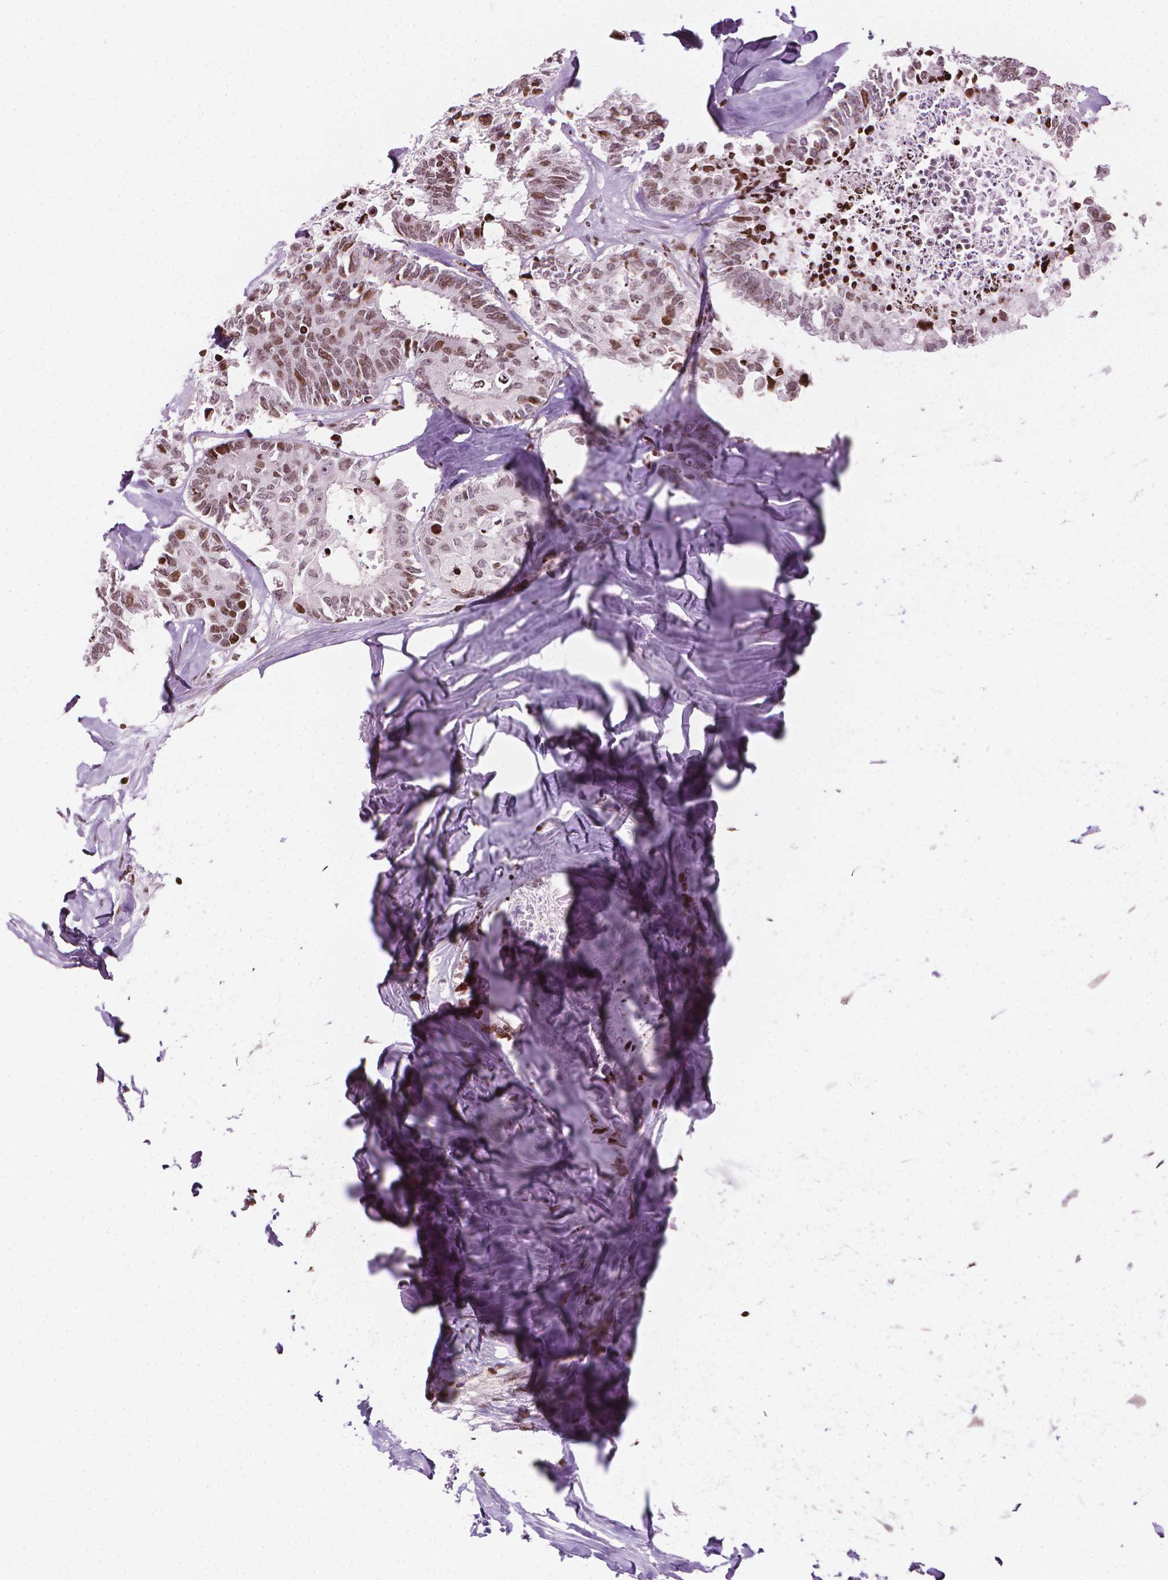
{"staining": {"intensity": "moderate", "quantity": "25%-75%", "location": "nuclear"}, "tissue": "colorectal cancer", "cell_type": "Tumor cells", "image_type": "cancer", "snomed": [{"axis": "morphology", "description": "Adenocarcinoma, NOS"}, {"axis": "topography", "description": "Colon"}, {"axis": "topography", "description": "Rectum"}], "caption": "There is medium levels of moderate nuclear positivity in tumor cells of colorectal adenocarcinoma, as demonstrated by immunohistochemical staining (brown color).", "gene": "PIP4K2A", "patient": {"sex": "male", "age": 57}}